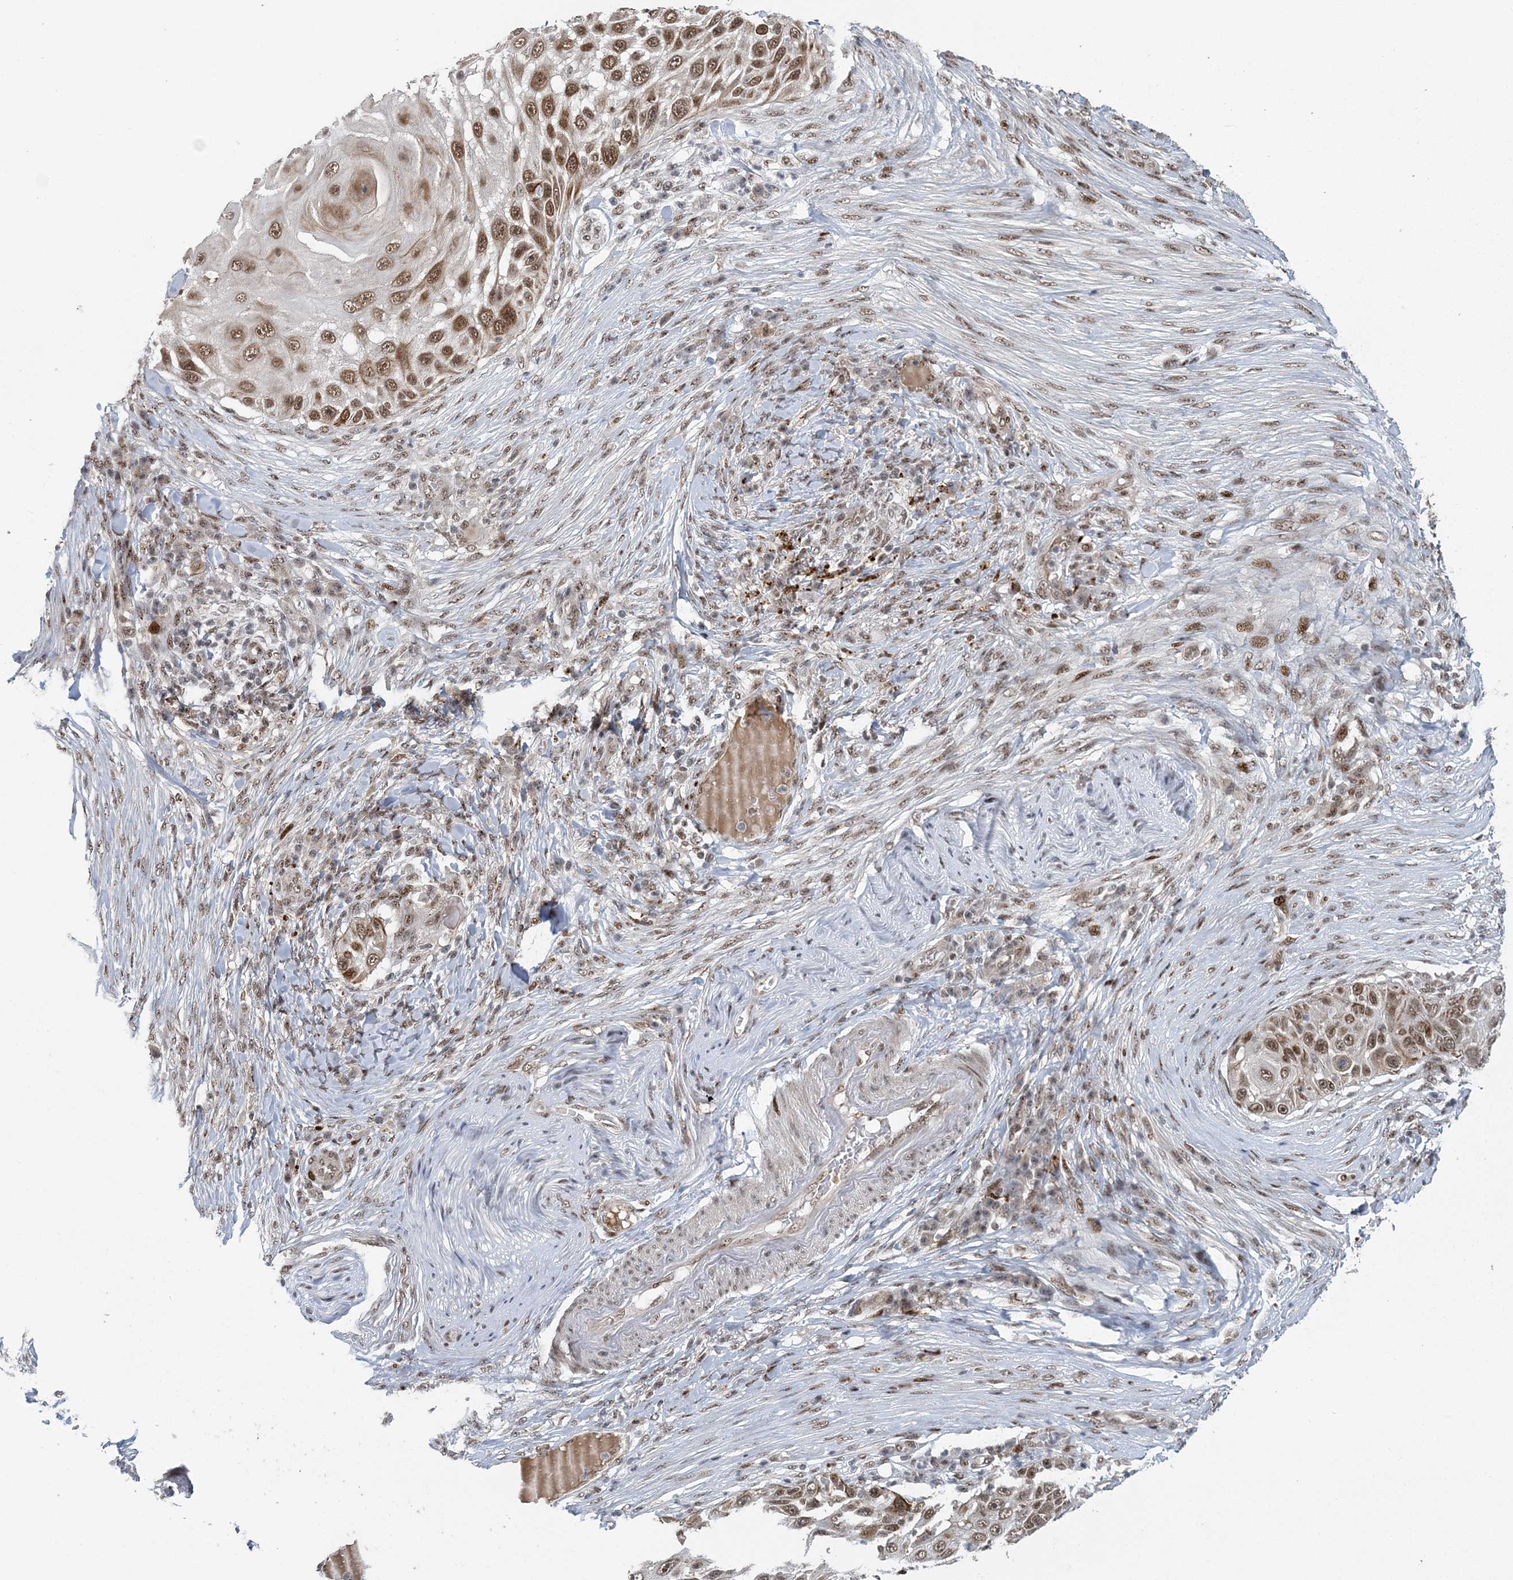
{"staining": {"intensity": "moderate", "quantity": ">75%", "location": "nuclear"}, "tissue": "skin cancer", "cell_type": "Tumor cells", "image_type": "cancer", "snomed": [{"axis": "morphology", "description": "Squamous cell carcinoma, NOS"}, {"axis": "topography", "description": "Skin"}], "caption": "A medium amount of moderate nuclear positivity is appreciated in approximately >75% of tumor cells in squamous cell carcinoma (skin) tissue. (IHC, brightfield microscopy, high magnification).", "gene": "CWC22", "patient": {"sex": "female", "age": 44}}